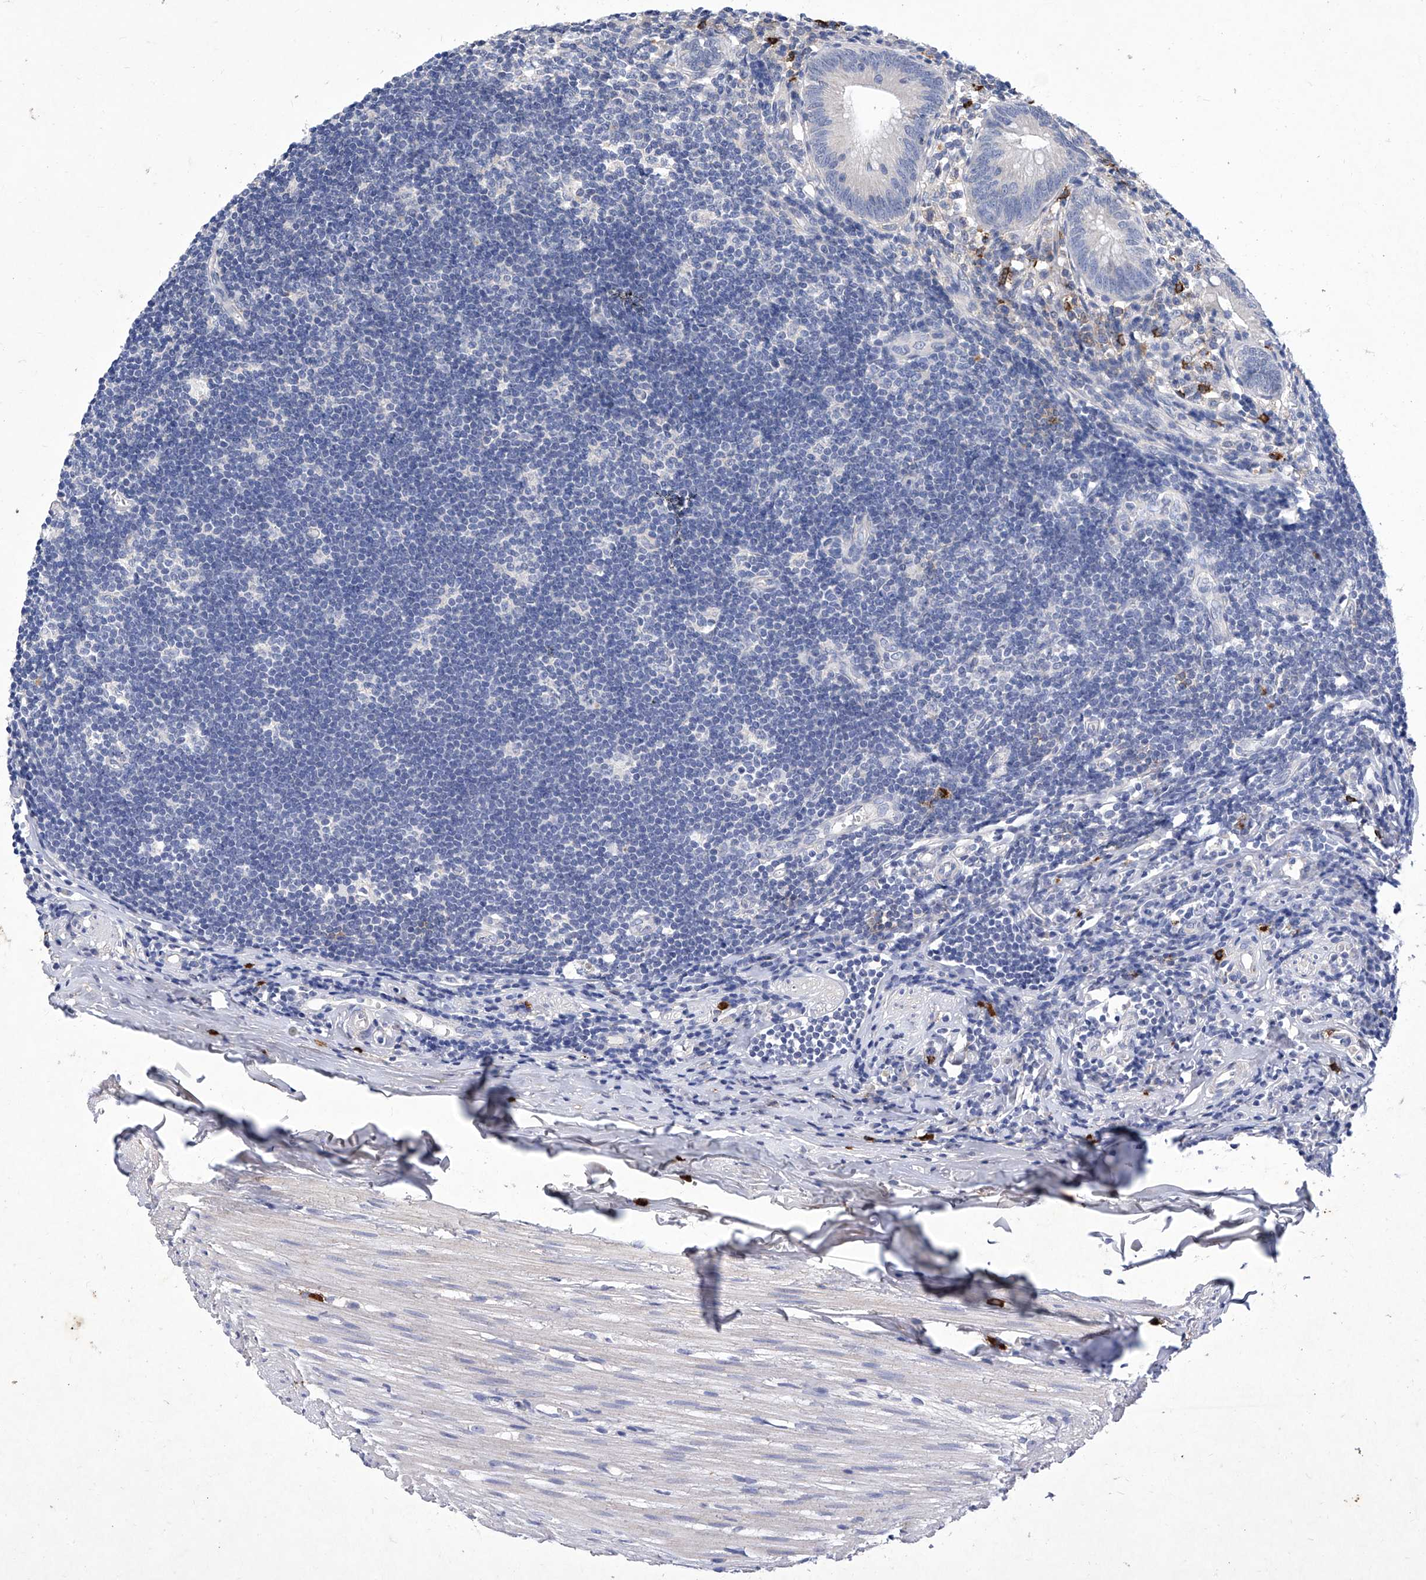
{"staining": {"intensity": "negative", "quantity": "none", "location": "none"}, "tissue": "appendix", "cell_type": "Glandular cells", "image_type": "normal", "snomed": [{"axis": "morphology", "description": "Normal tissue, NOS"}, {"axis": "topography", "description": "Appendix"}], "caption": "Protein analysis of unremarkable appendix shows no significant positivity in glandular cells. (IHC, brightfield microscopy, high magnification).", "gene": "IFNL2", "patient": {"sex": "female", "age": 54}}